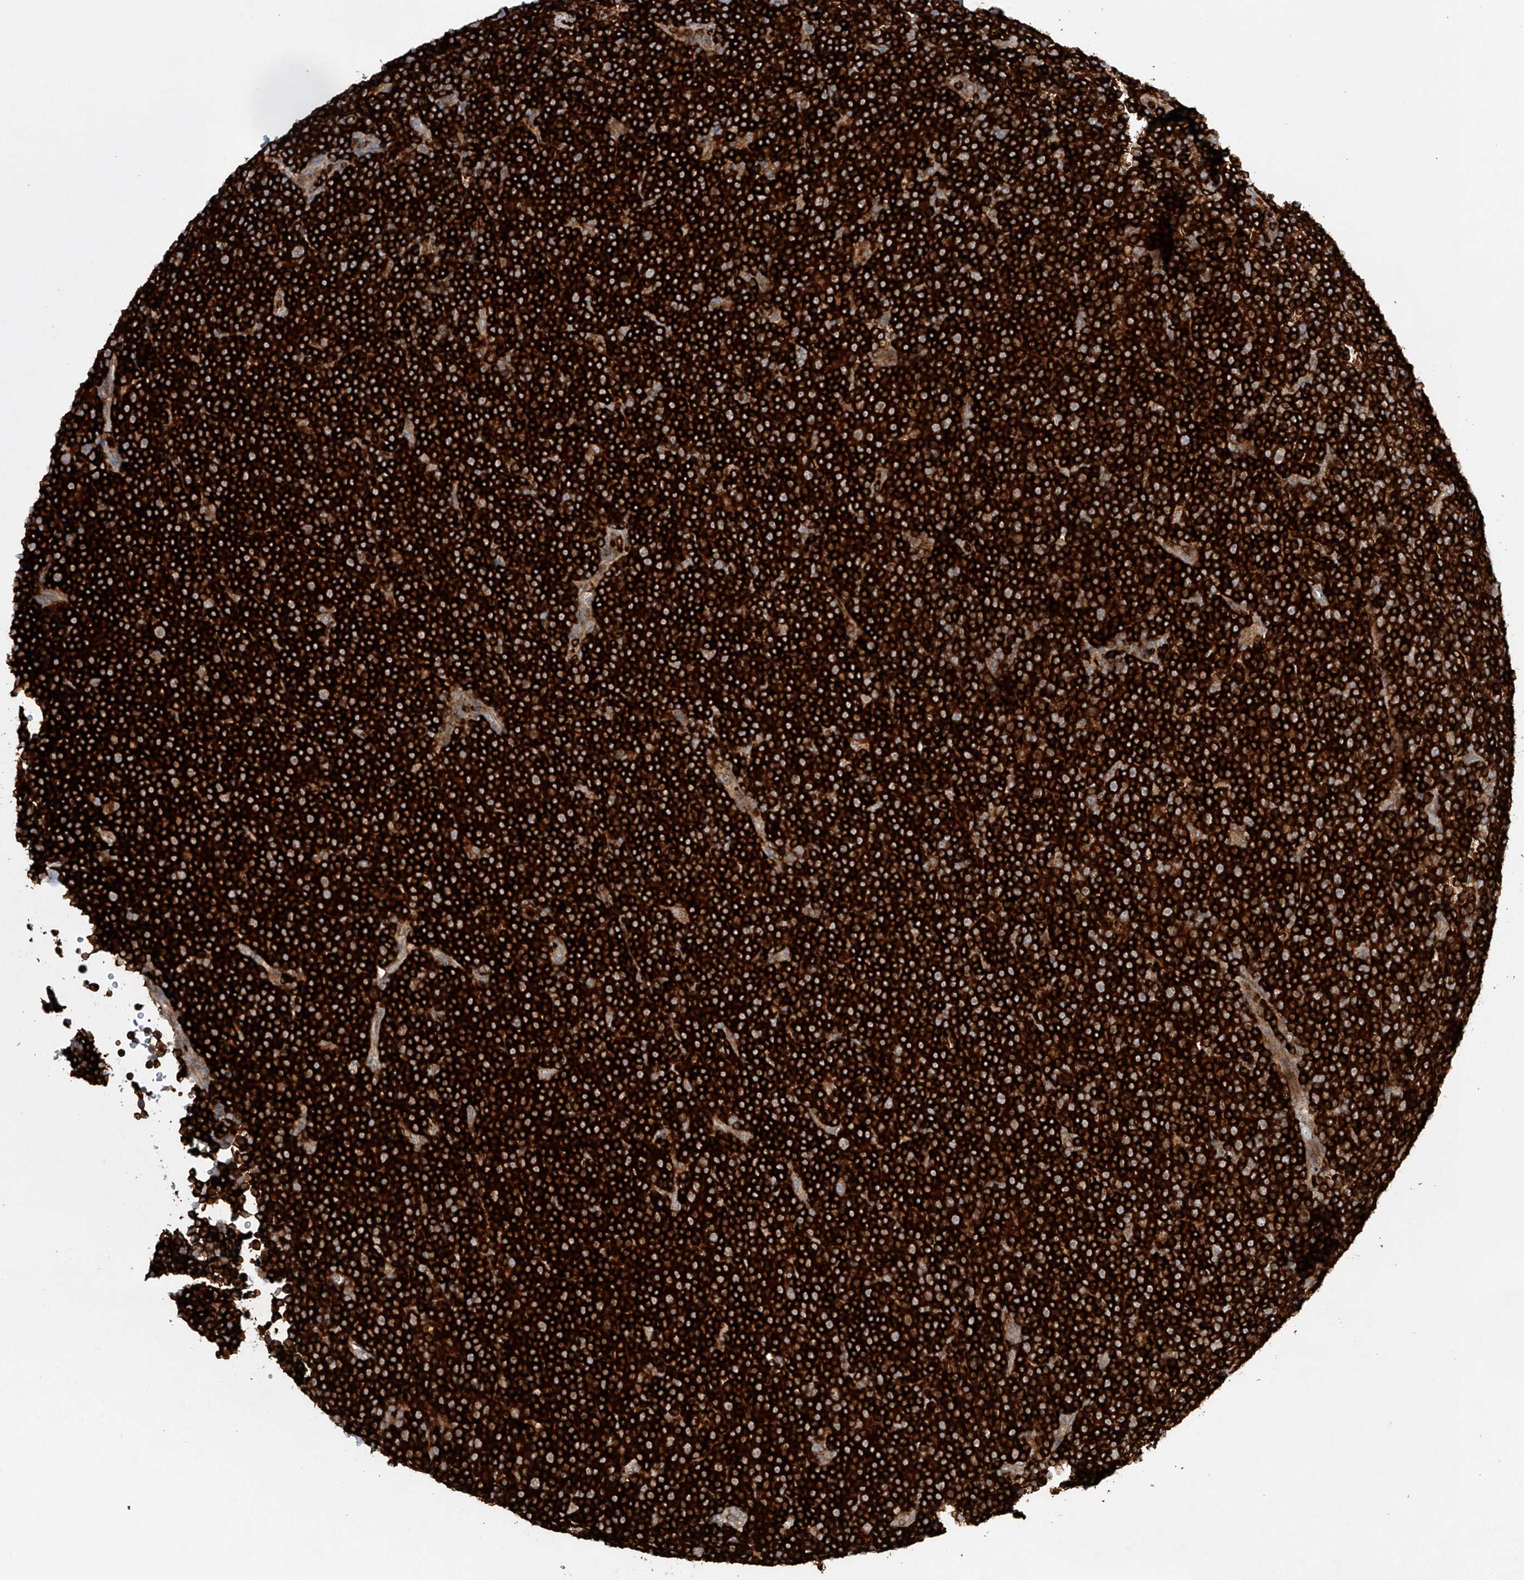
{"staining": {"intensity": "strong", "quantity": ">75%", "location": "cytoplasmic/membranous"}, "tissue": "lymphoma", "cell_type": "Tumor cells", "image_type": "cancer", "snomed": [{"axis": "morphology", "description": "Malignant lymphoma, non-Hodgkin's type, Low grade"}, {"axis": "topography", "description": "Lymph node"}], "caption": "Immunohistochemistry of malignant lymphoma, non-Hodgkin's type (low-grade) shows high levels of strong cytoplasmic/membranous expression in approximately >75% of tumor cells.", "gene": "CEP85L", "patient": {"sex": "female", "age": 67}}